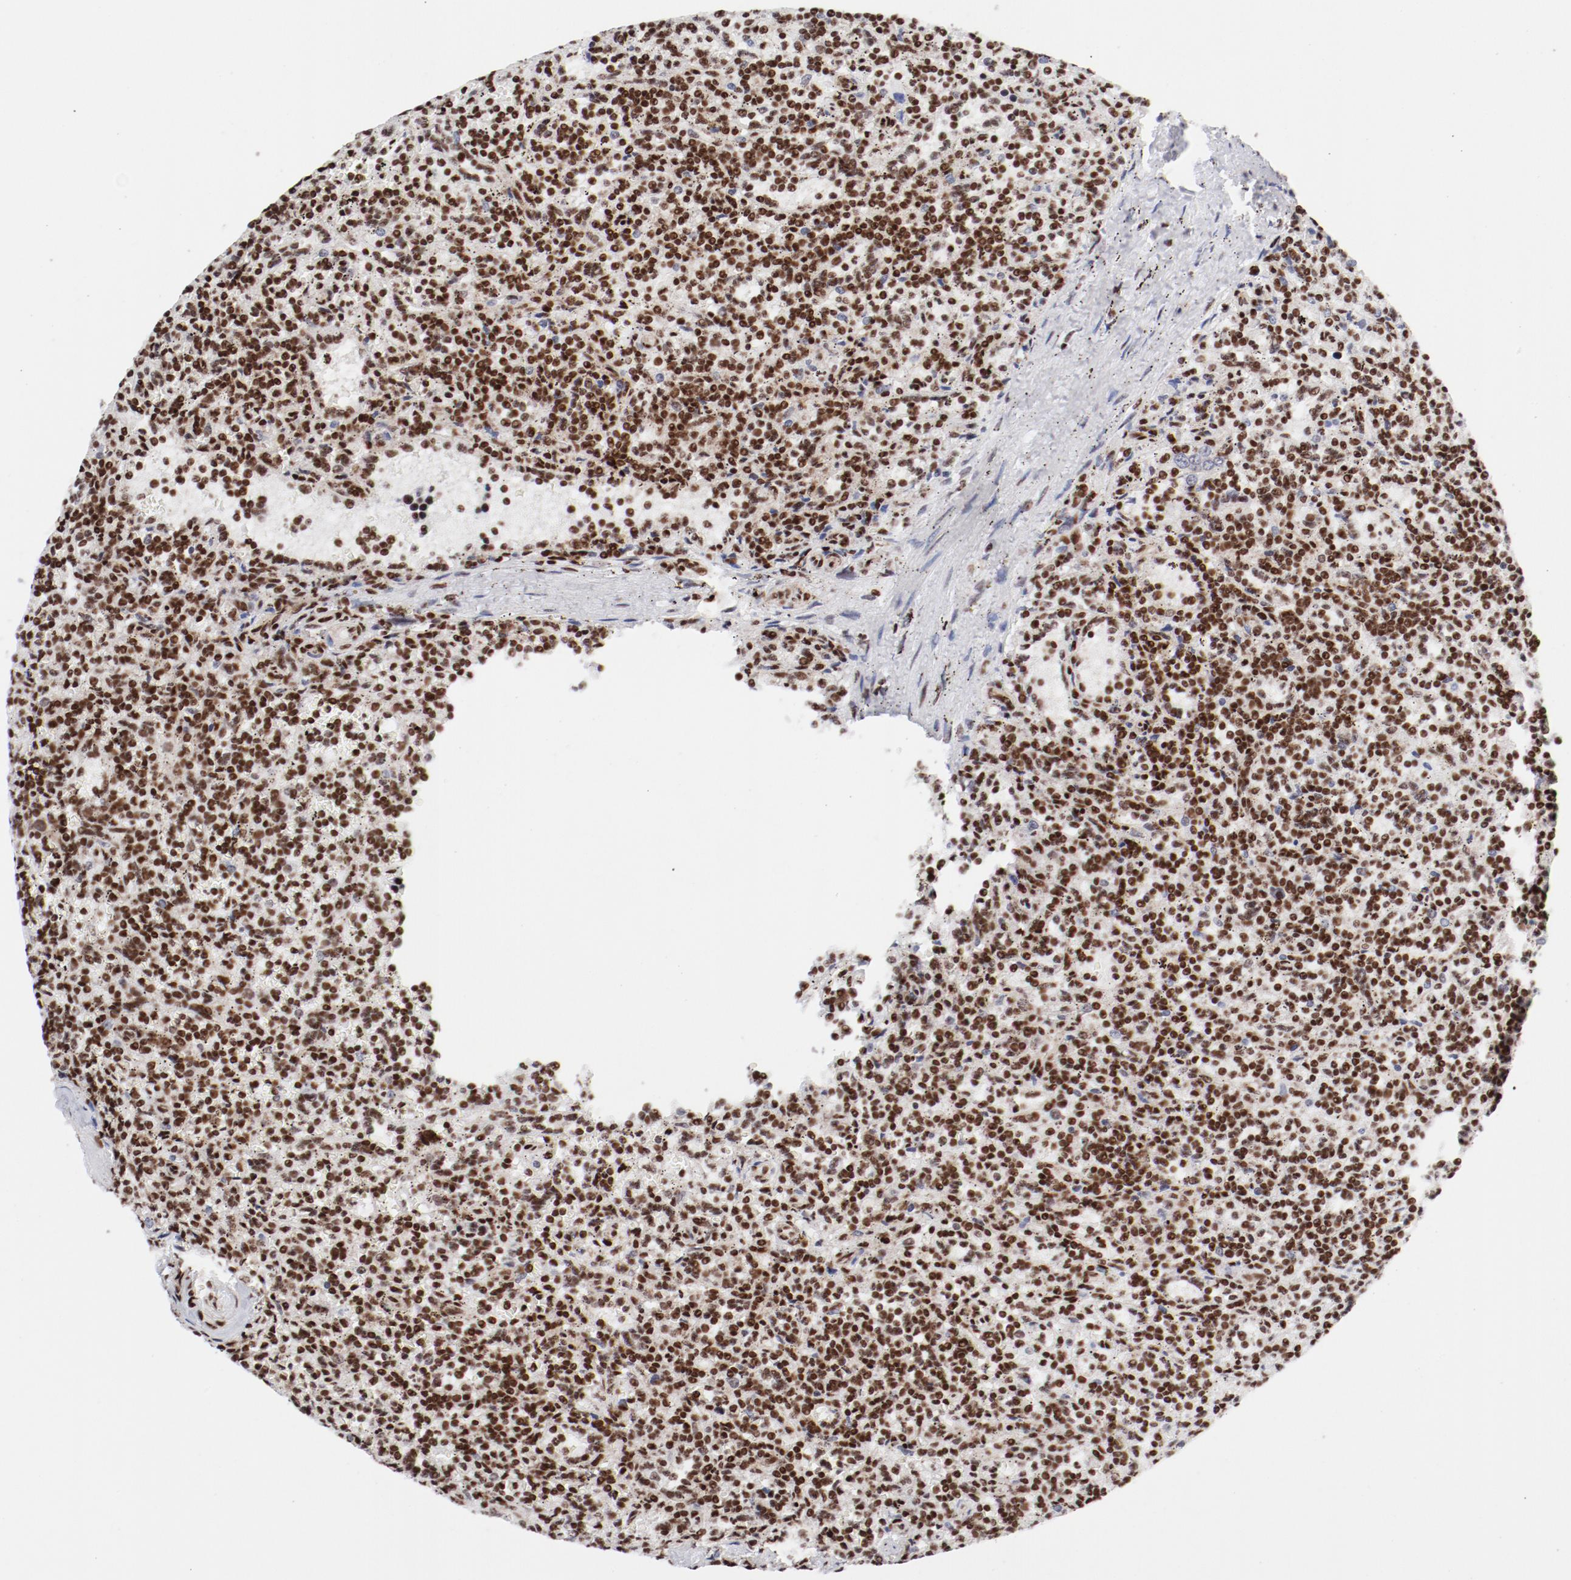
{"staining": {"intensity": "strong", "quantity": ">75%", "location": "nuclear"}, "tissue": "lymphoma", "cell_type": "Tumor cells", "image_type": "cancer", "snomed": [{"axis": "morphology", "description": "Malignant lymphoma, non-Hodgkin's type, Low grade"}, {"axis": "topography", "description": "Spleen"}], "caption": "Immunohistochemical staining of lymphoma demonstrates strong nuclear protein staining in approximately >75% of tumor cells.", "gene": "NFYB", "patient": {"sex": "male", "age": 73}}